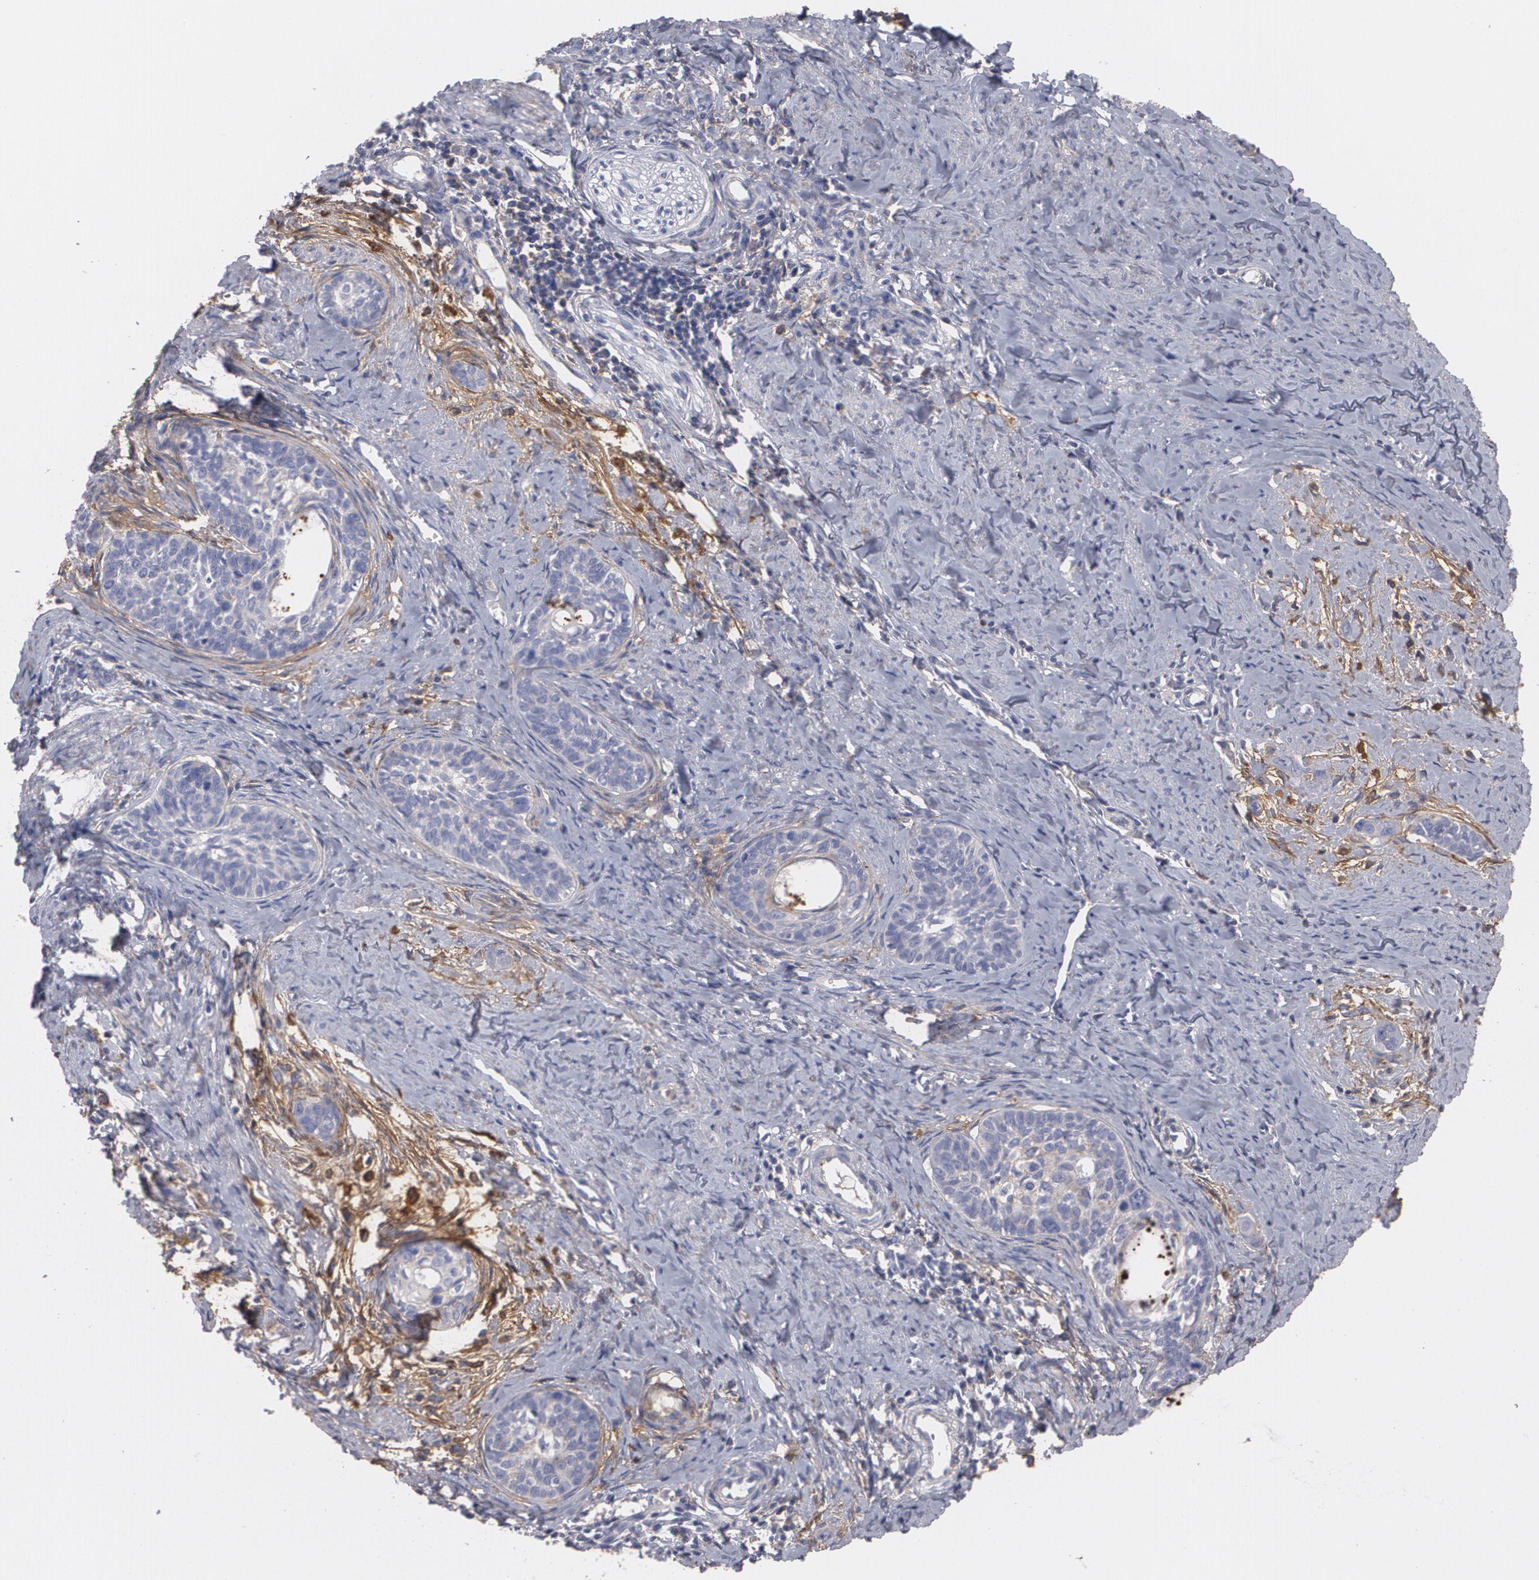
{"staining": {"intensity": "negative", "quantity": "none", "location": "none"}, "tissue": "cervical cancer", "cell_type": "Tumor cells", "image_type": "cancer", "snomed": [{"axis": "morphology", "description": "Squamous cell carcinoma, NOS"}, {"axis": "topography", "description": "Cervix"}], "caption": "IHC histopathology image of neoplastic tissue: human squamous cell carcinoma (cervical) stained with DAB (3,3'-diaminobenzidine) demonstrates no significant protein expression in tumor cells. (Stains: DAB IHC with hematoxylin counter stain, Microscopy: brightfield microscopy at high magnification).", "gene": "FBLN1", "patient": {"sex": "female", "age": 33}}